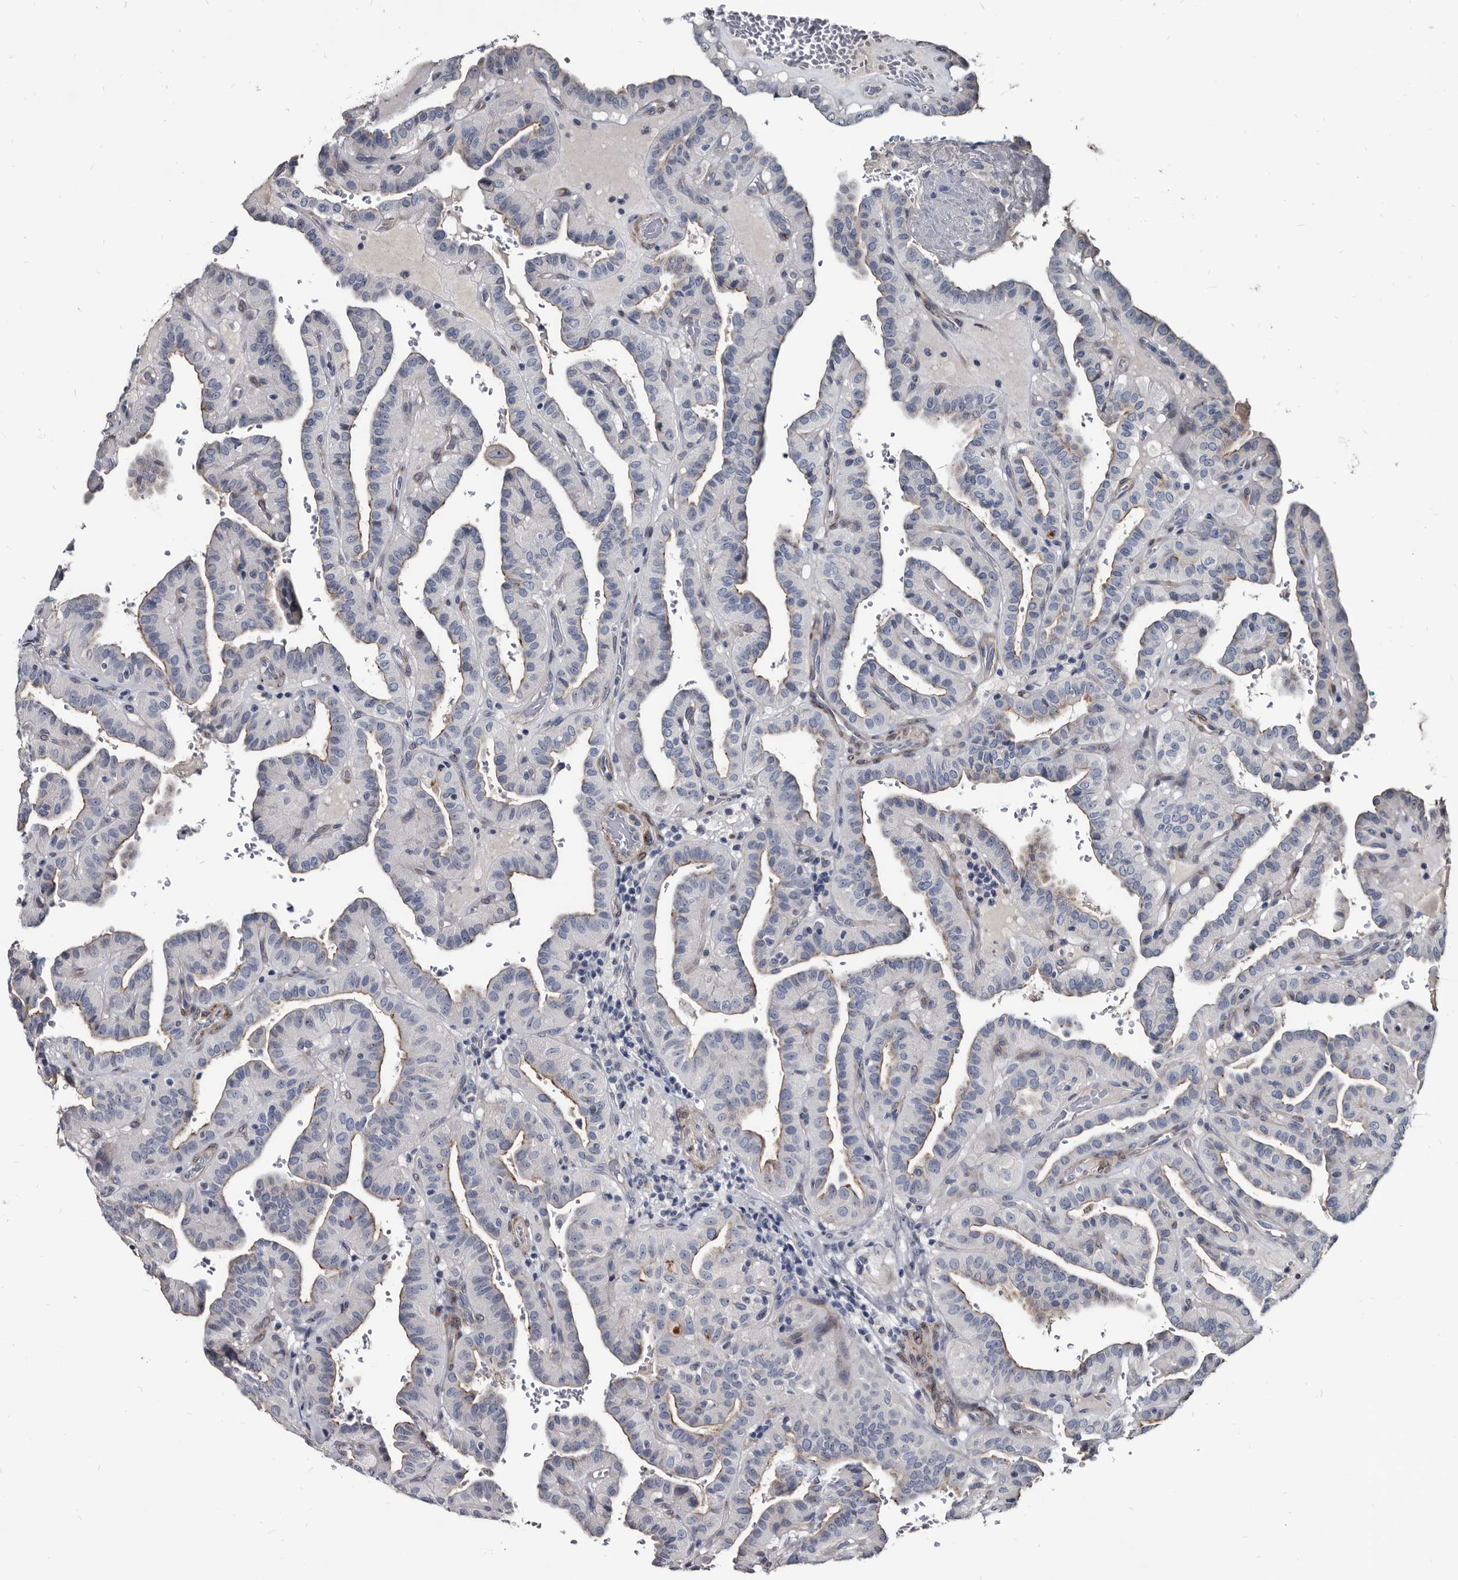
{"staining": {"intensity": "weak", "quantity": "<25%", "location": "cytoplasmic/membranous"}, "tissue": "thyroid cancer", "cell_type": "Tumor cells", "image_type": "cancer", "snomed": [{"axis": "morphology", "description": "Papillary adenocarcinoma, NOS"}, {"axis": "topography", "description": "Thyroid gland"}], "caption": "This is an immunohistochemistry (IHC) photomicrograph of human thyroid cancer. There is no expression in tumor cells.", "gene": "PRSS8", "patient": {"sex": "male", "age": 77}}